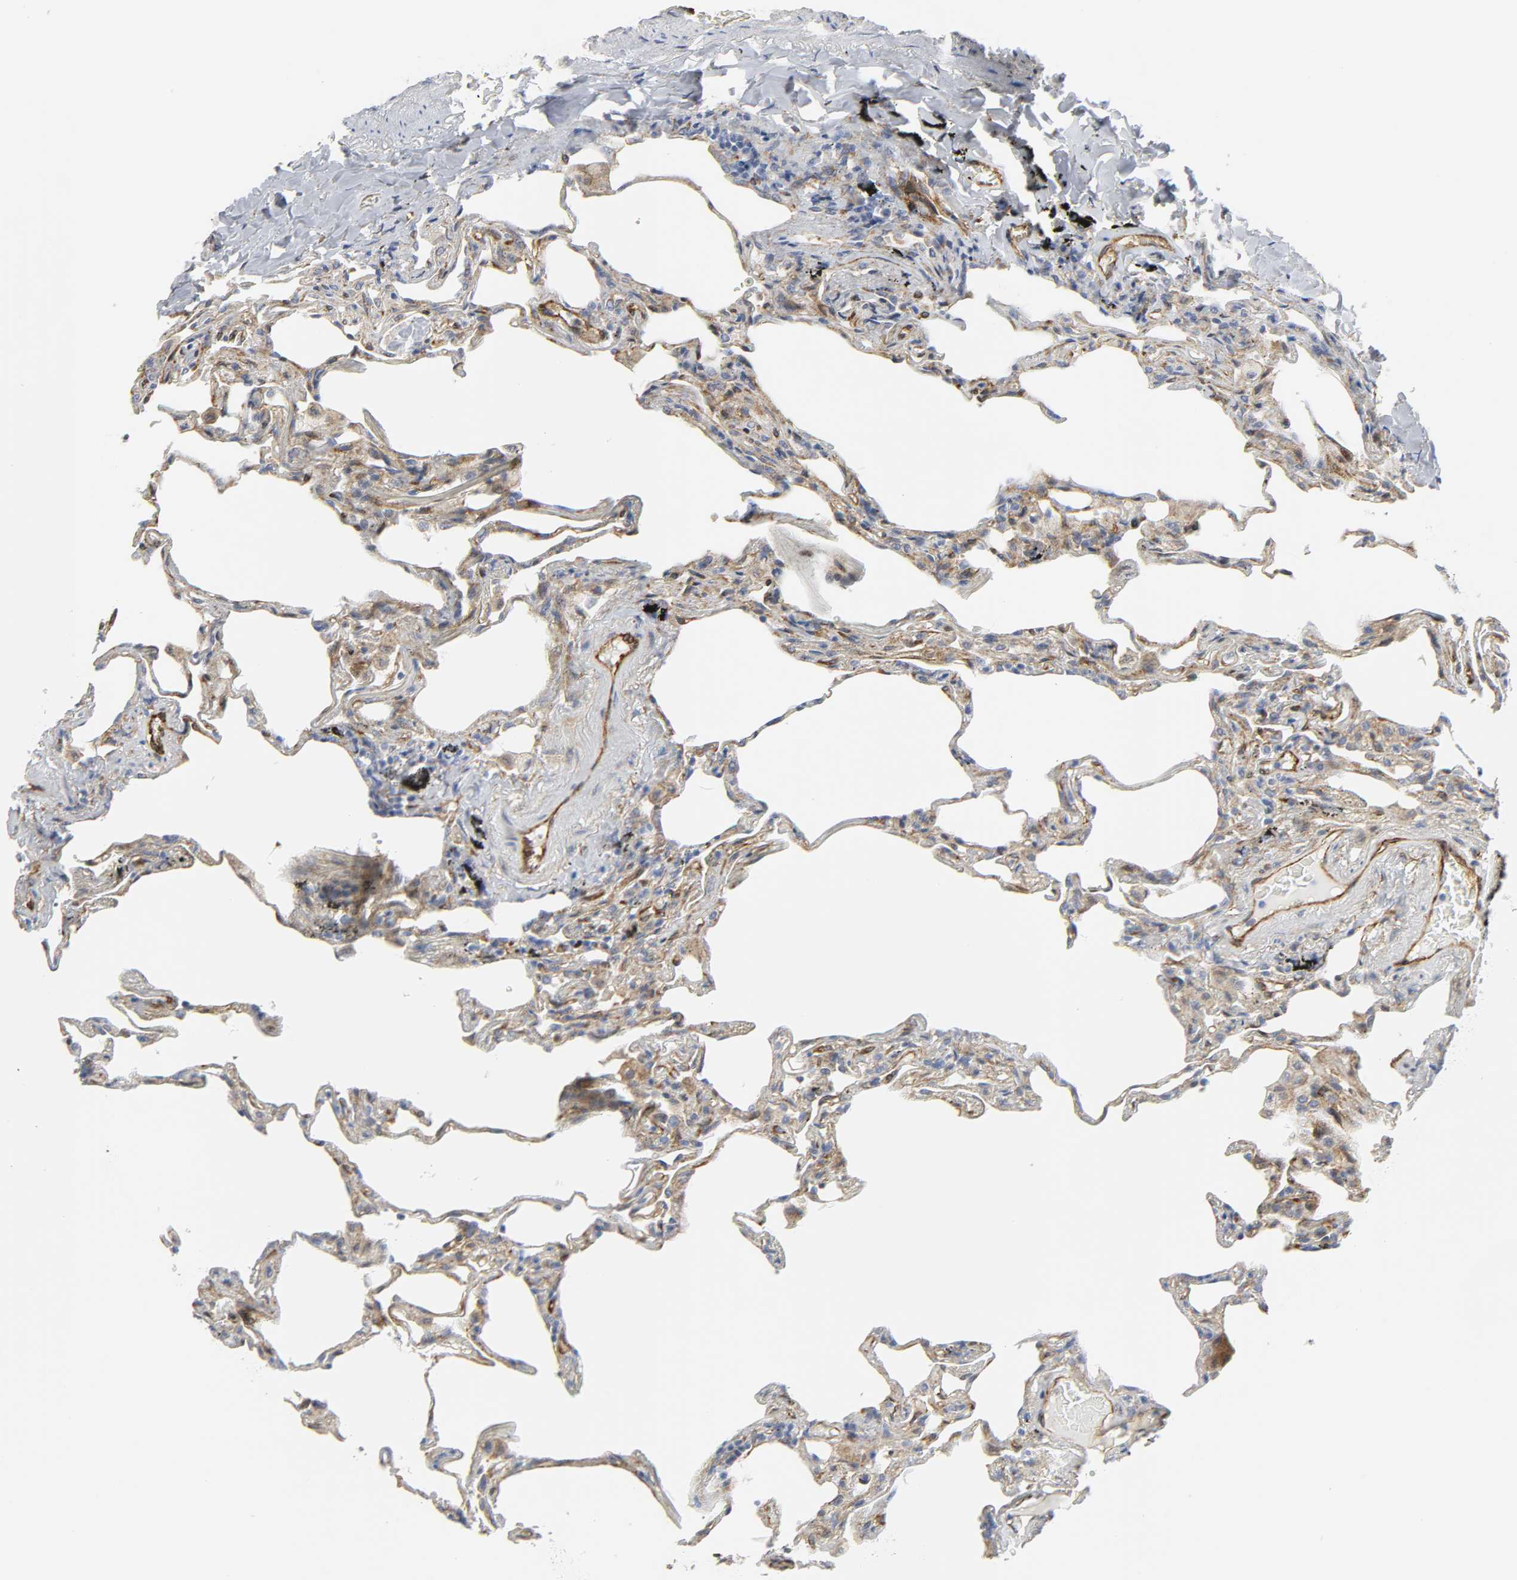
{"staining": {"intensity": "moderate", "quantity": ">75%", "location": "cytoplasmic/membranous"}, "tissue": "lung", "cell_type": "Alveolar cells", "image_type": "normal", "snomed": [{"axis": "morphology", "description": "Normal tissue, NOS"}, {"axis": "morphology", "description": "Inflammation, NOS"}, {"axis": "topography", "description": "Lung"}], "caption": "High-magnification brightfield microscopy of normal lung stained with DAB (3,3'-diaminobenzidine) (brown) and counterstained with hematoxylin (blue). alveolar cells exhibit moderate cytoplasmic/membranous staining is present in about>75% of cells.", "gene": "DOCK1", "patient": {"sex": "male", "age": 69}}